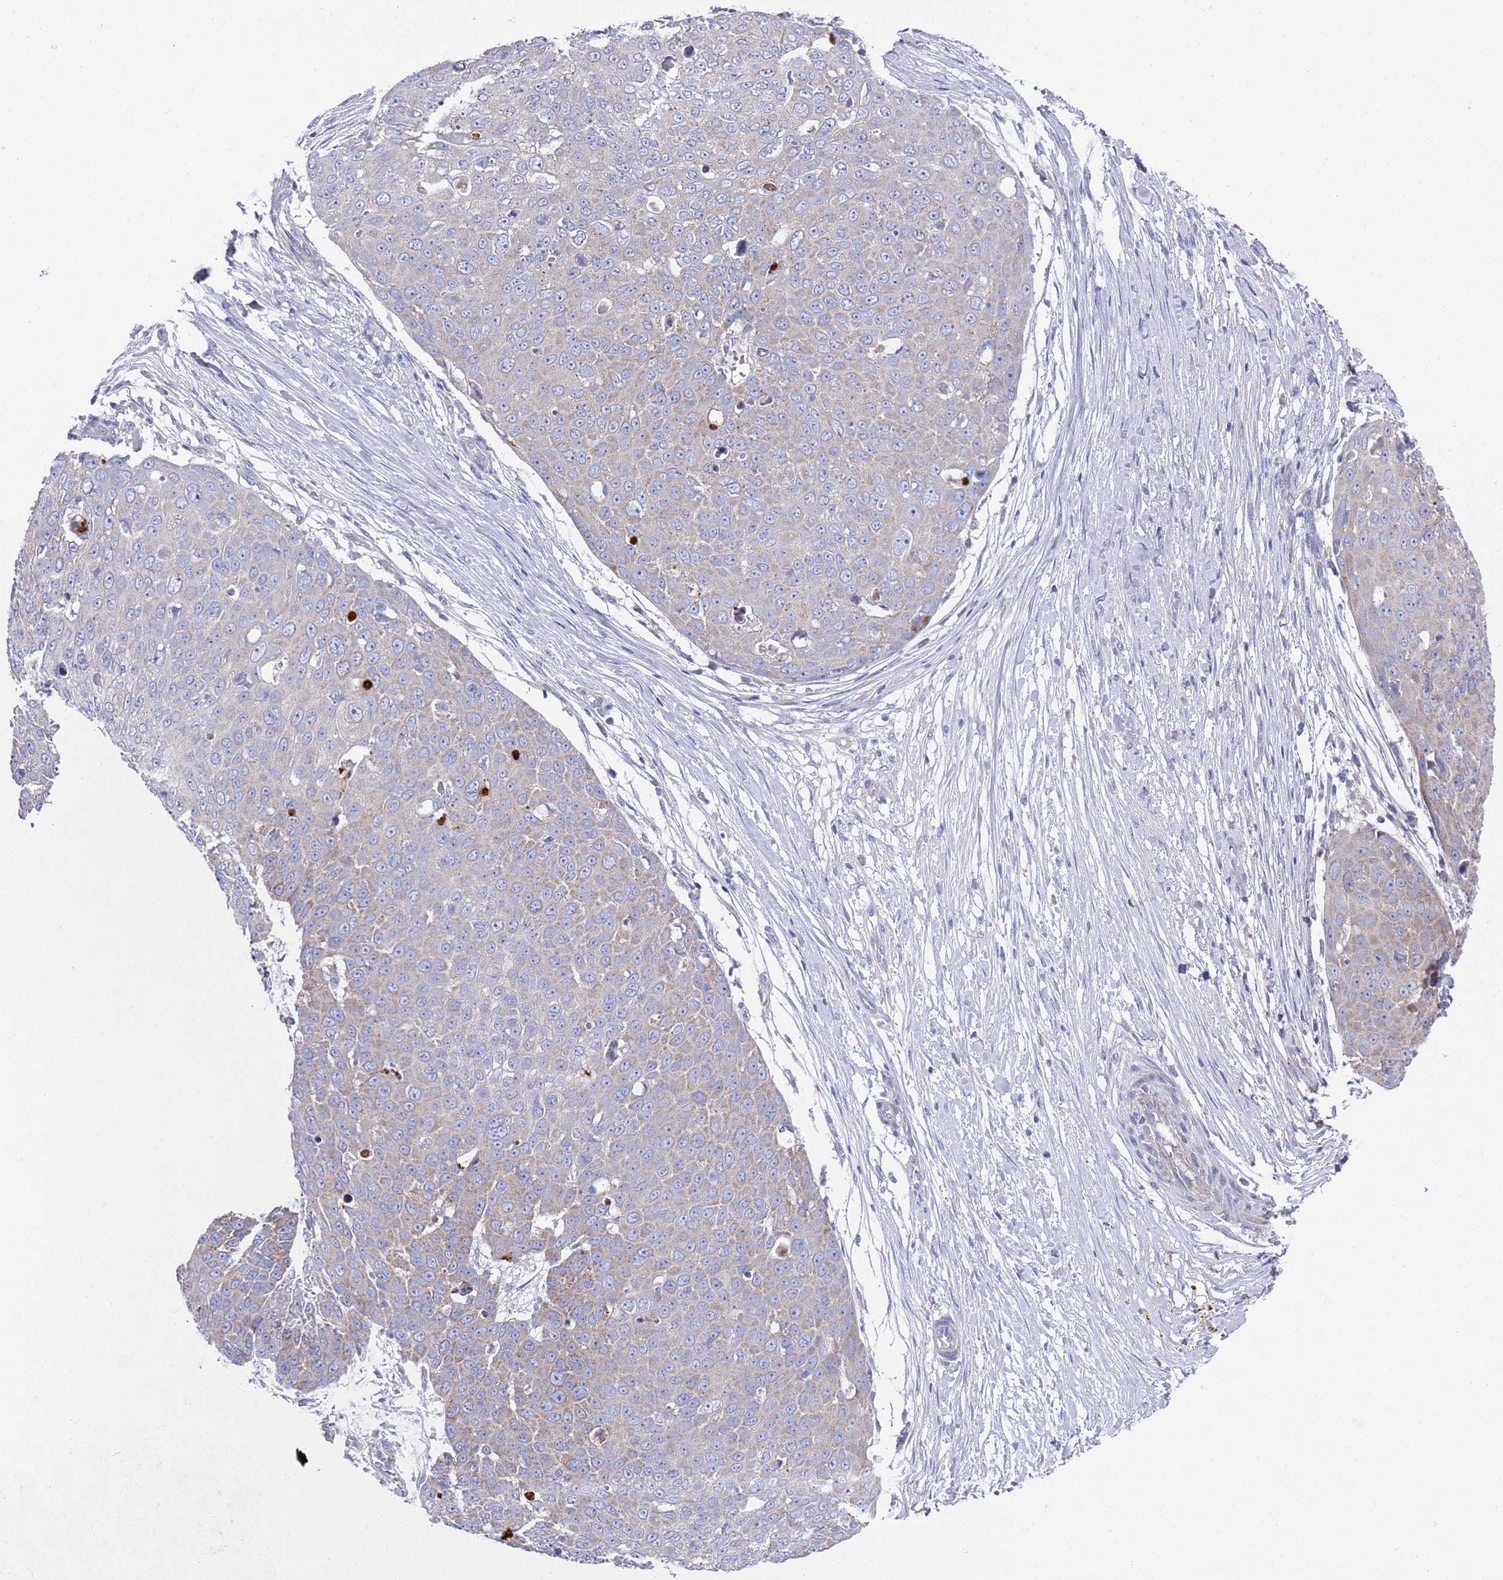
{"staining": {"intensity": "weak", "quantity": "25%-75%", "location": "cytoplasmic/membranous"}, "tissue": "skin cancer", "cell_type": "Tumor cells", "image_type": "cancer", "snomed": [{"axis": "morphology", "description": "Squamous cell carcinoma, NOS"}, {"axis": "topography", "description": "Skin"}], "caption": "Immunohistochemistry (DAB (3,3'-diaminobenzidine)) staining of skin cancer (squamous cell carcinoma) exhibits weak cytoplasmic/membranous protein positivity in approximately 25%-75% of tumor cells.", "gene": "NPEPPS", "patient": {"sex": "male", "age": 71}}